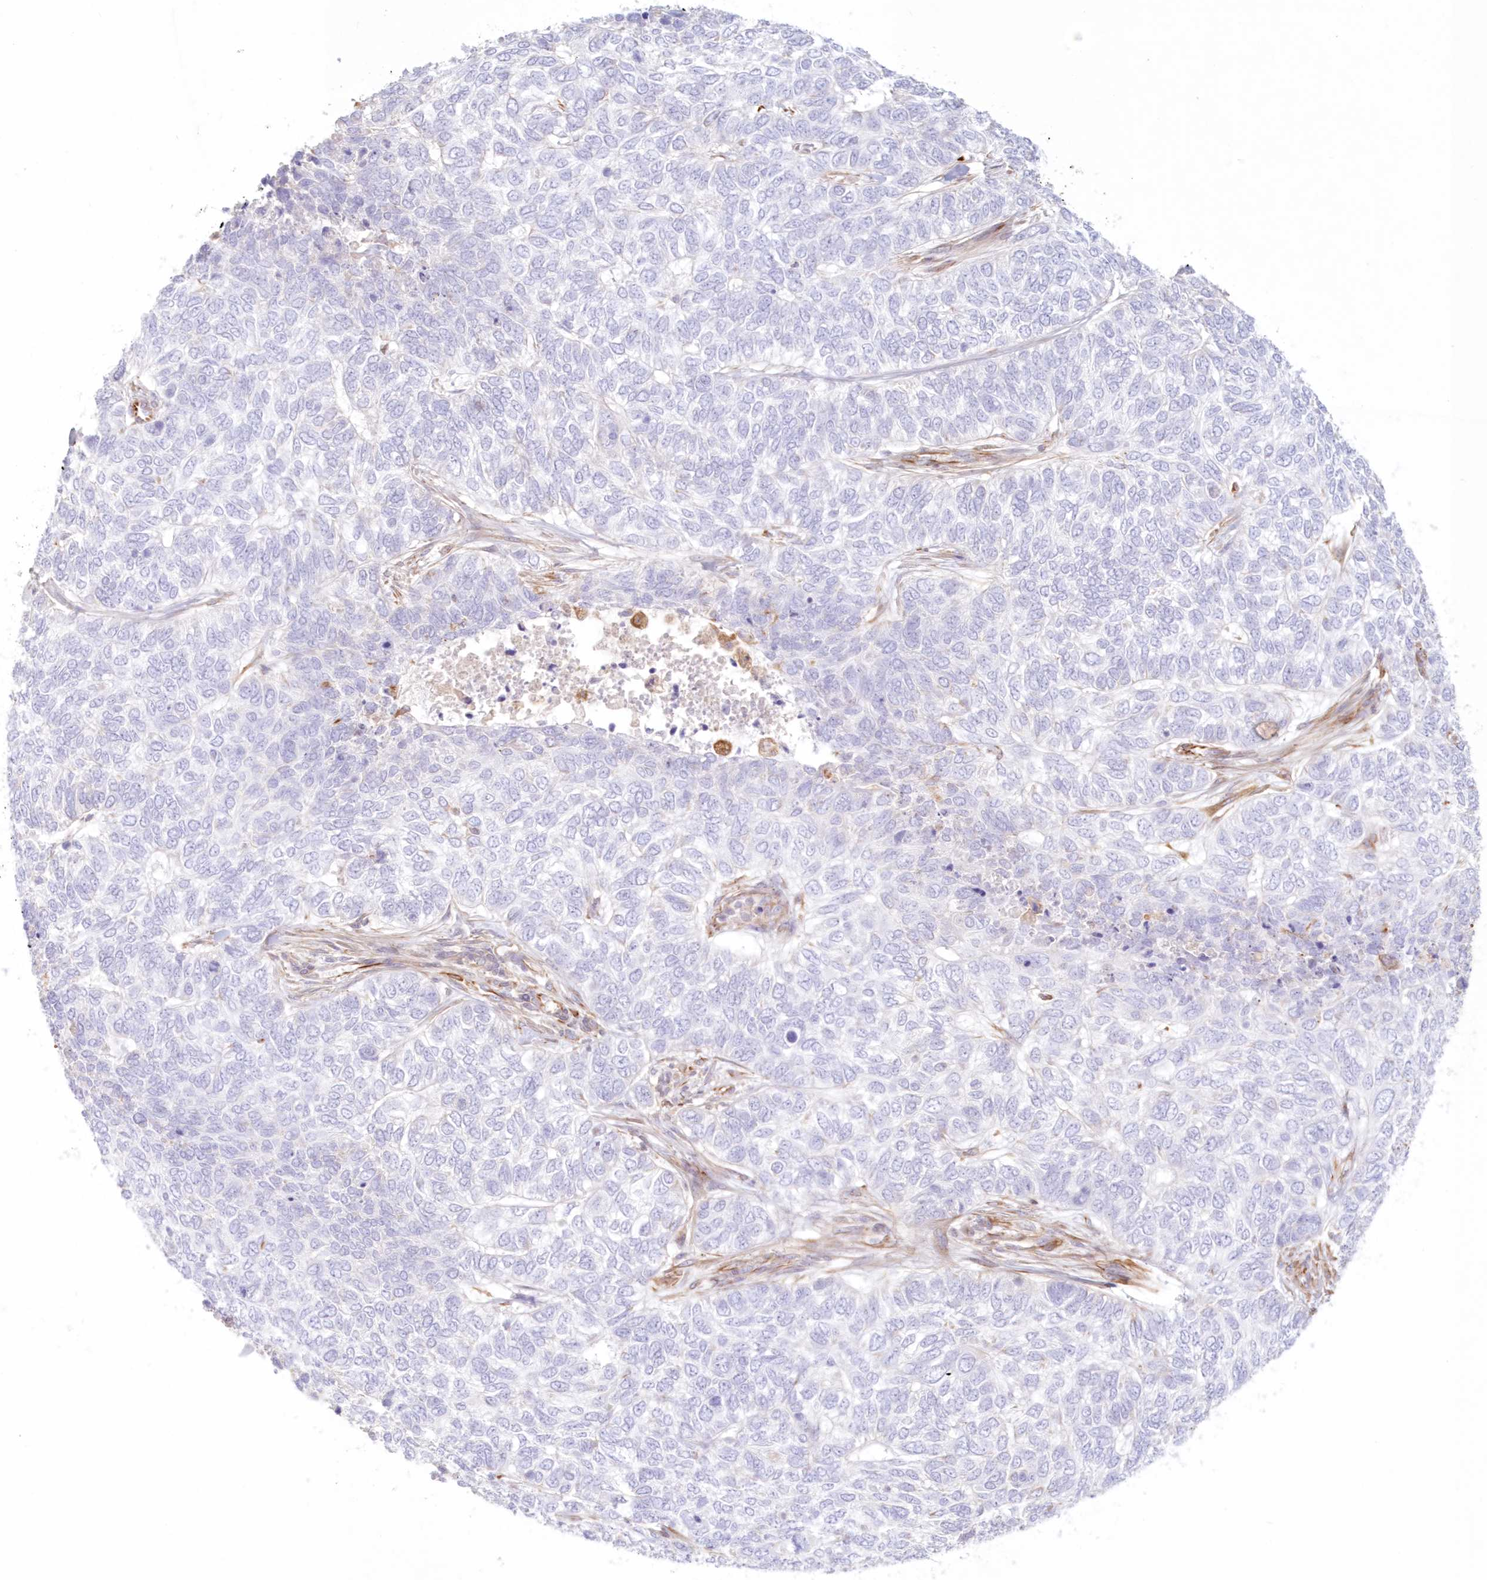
{"staining": {"intensity": "negative", "quantity": "none", "location": "none"}, "tissue": "skin cancer", "cell_type": "Tumor cells", "image_type": "cancer", "snomed": [{"axis": "morphology", "description": "Basal cell carcinoma"}, {"axis": "topography", "description": "Skin"}], "caption": "The IHC micrograph has no significant expression in tumor cells of basal cell carcinoma (skin) tissue.", "gene": "DMRTB1", "patient": {"sex": "female", "age": 65}}